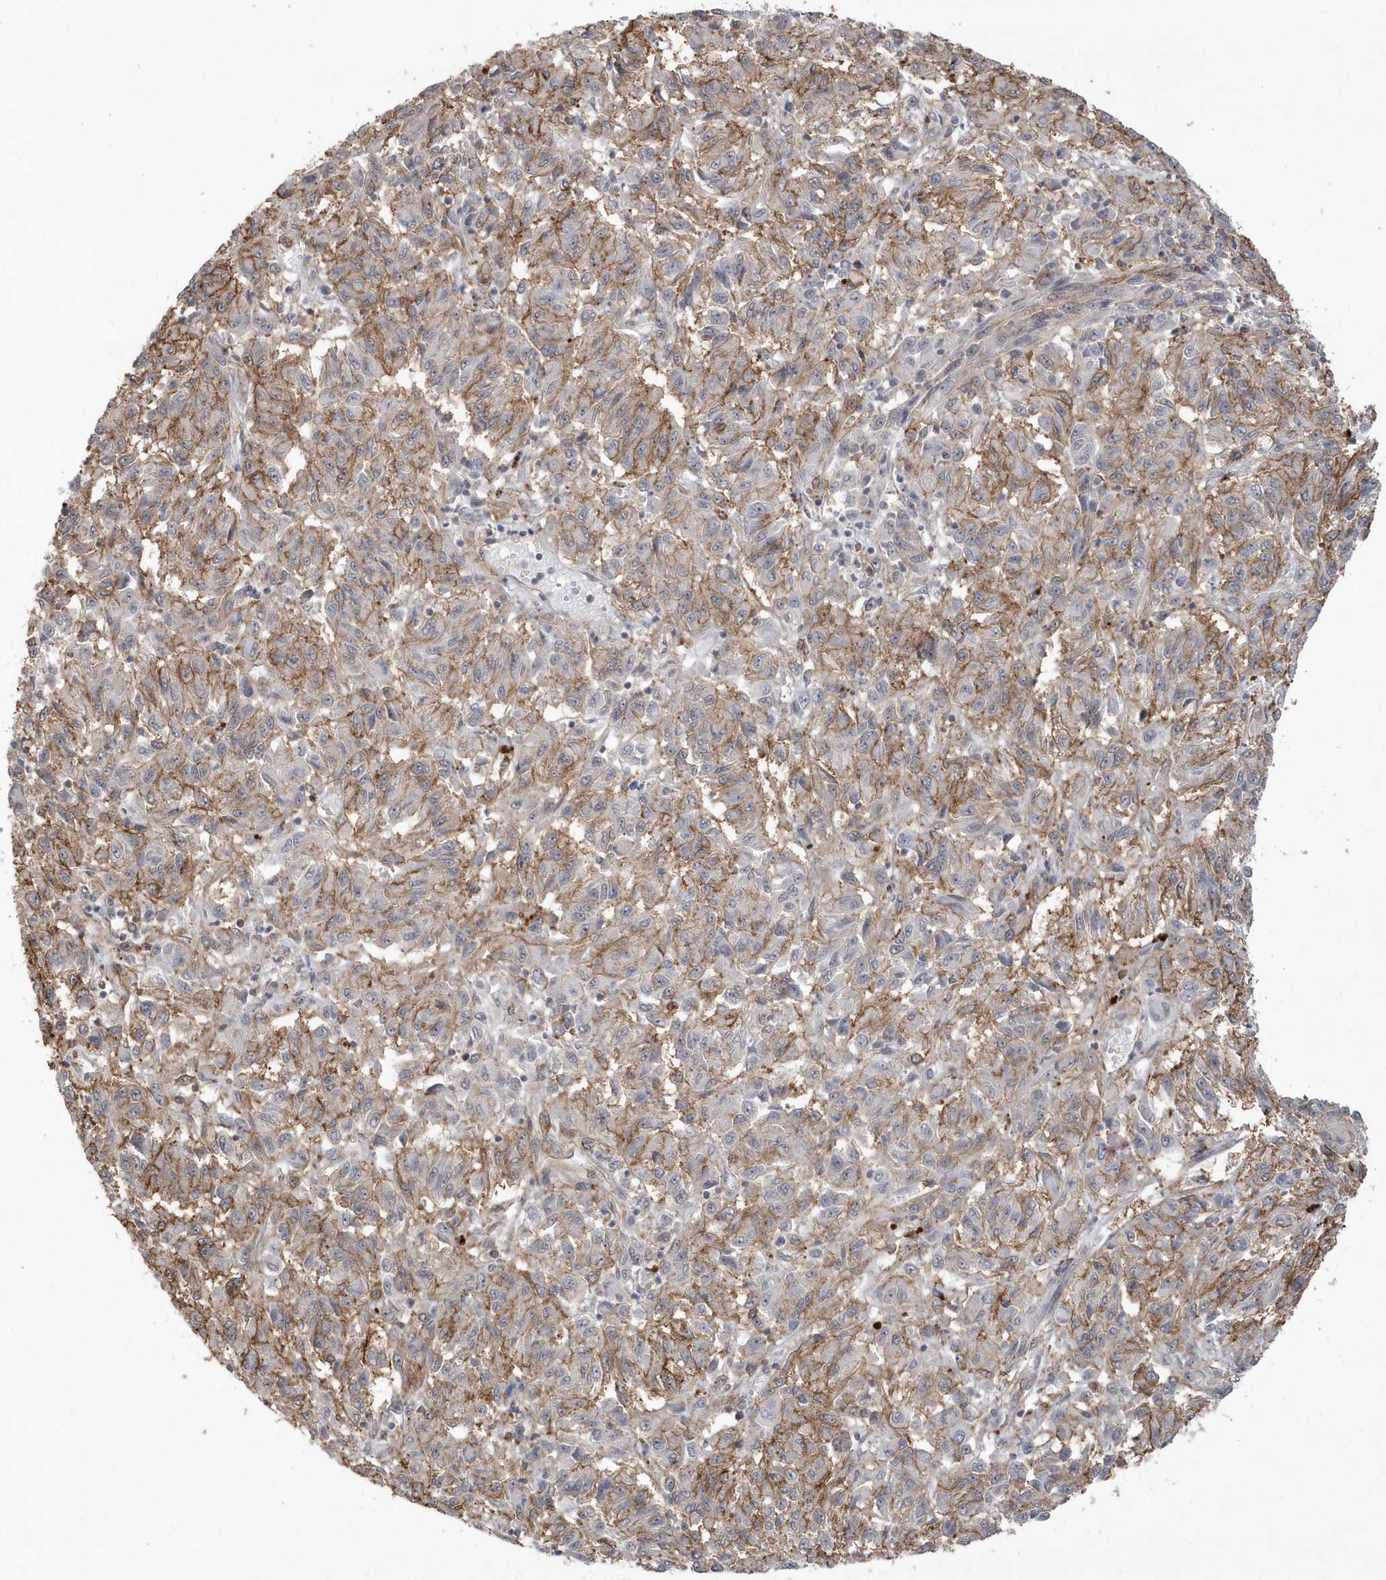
{"staining": {"intensity": "moderate", "quantity": "25%-75%", "location": "cytoplasmic/membranous"}, "tissue": "melanoma", "cell_type": "Tumor cells", "image_type": "cancer", "snomed": [{"axis": "morphology", "description": "Malignant melanoma, Metastatic site"}, {"axis": "topography", "description": "Lung"}], "caption": "Melanoma stained with IHC shows moderate cytoplasmic/membranous expression in approximately 25%-75% of tumor cells.", "gene": "CRIP3", "patient": {"sex": "male", "age": 64}}